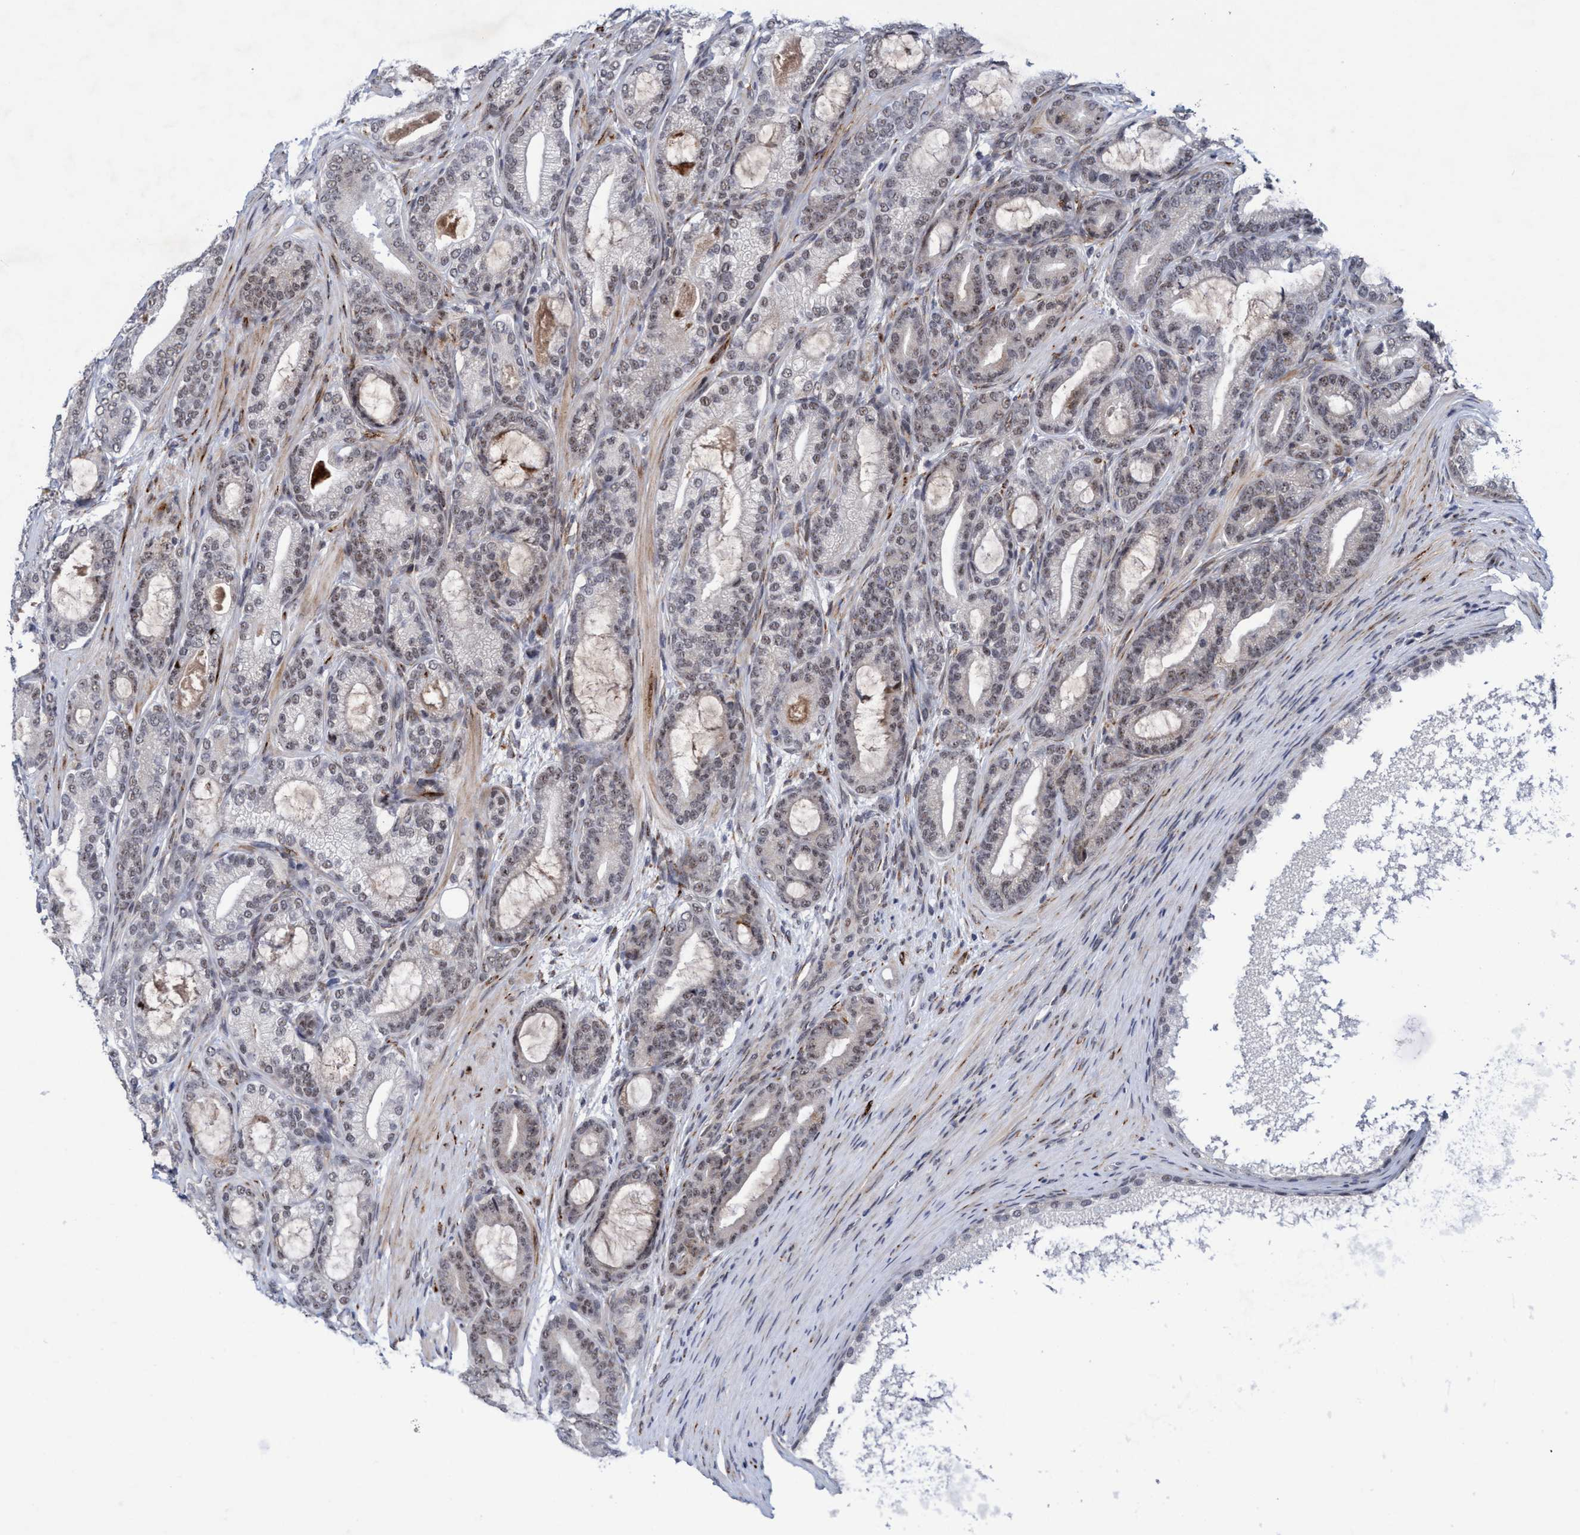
{"staining": {"intensity": "weak", "quantity": "<25%", "location": "nuclear"}, "tissue": "prostate cancer", "cell_type": "Tumor cells", "image_type": "cancer", "snomed": [{"axis": "morphology", "description": "Adenocarcinoma, High grade"}, {"axis": "topography", "description": "Prostate"}], "caption": "Immunohistochemical staining of prostate cancer displays no significant staining in tumor cells.", "gene": "GLT6D1", "patient": {"sex": "male", "age": 60}}